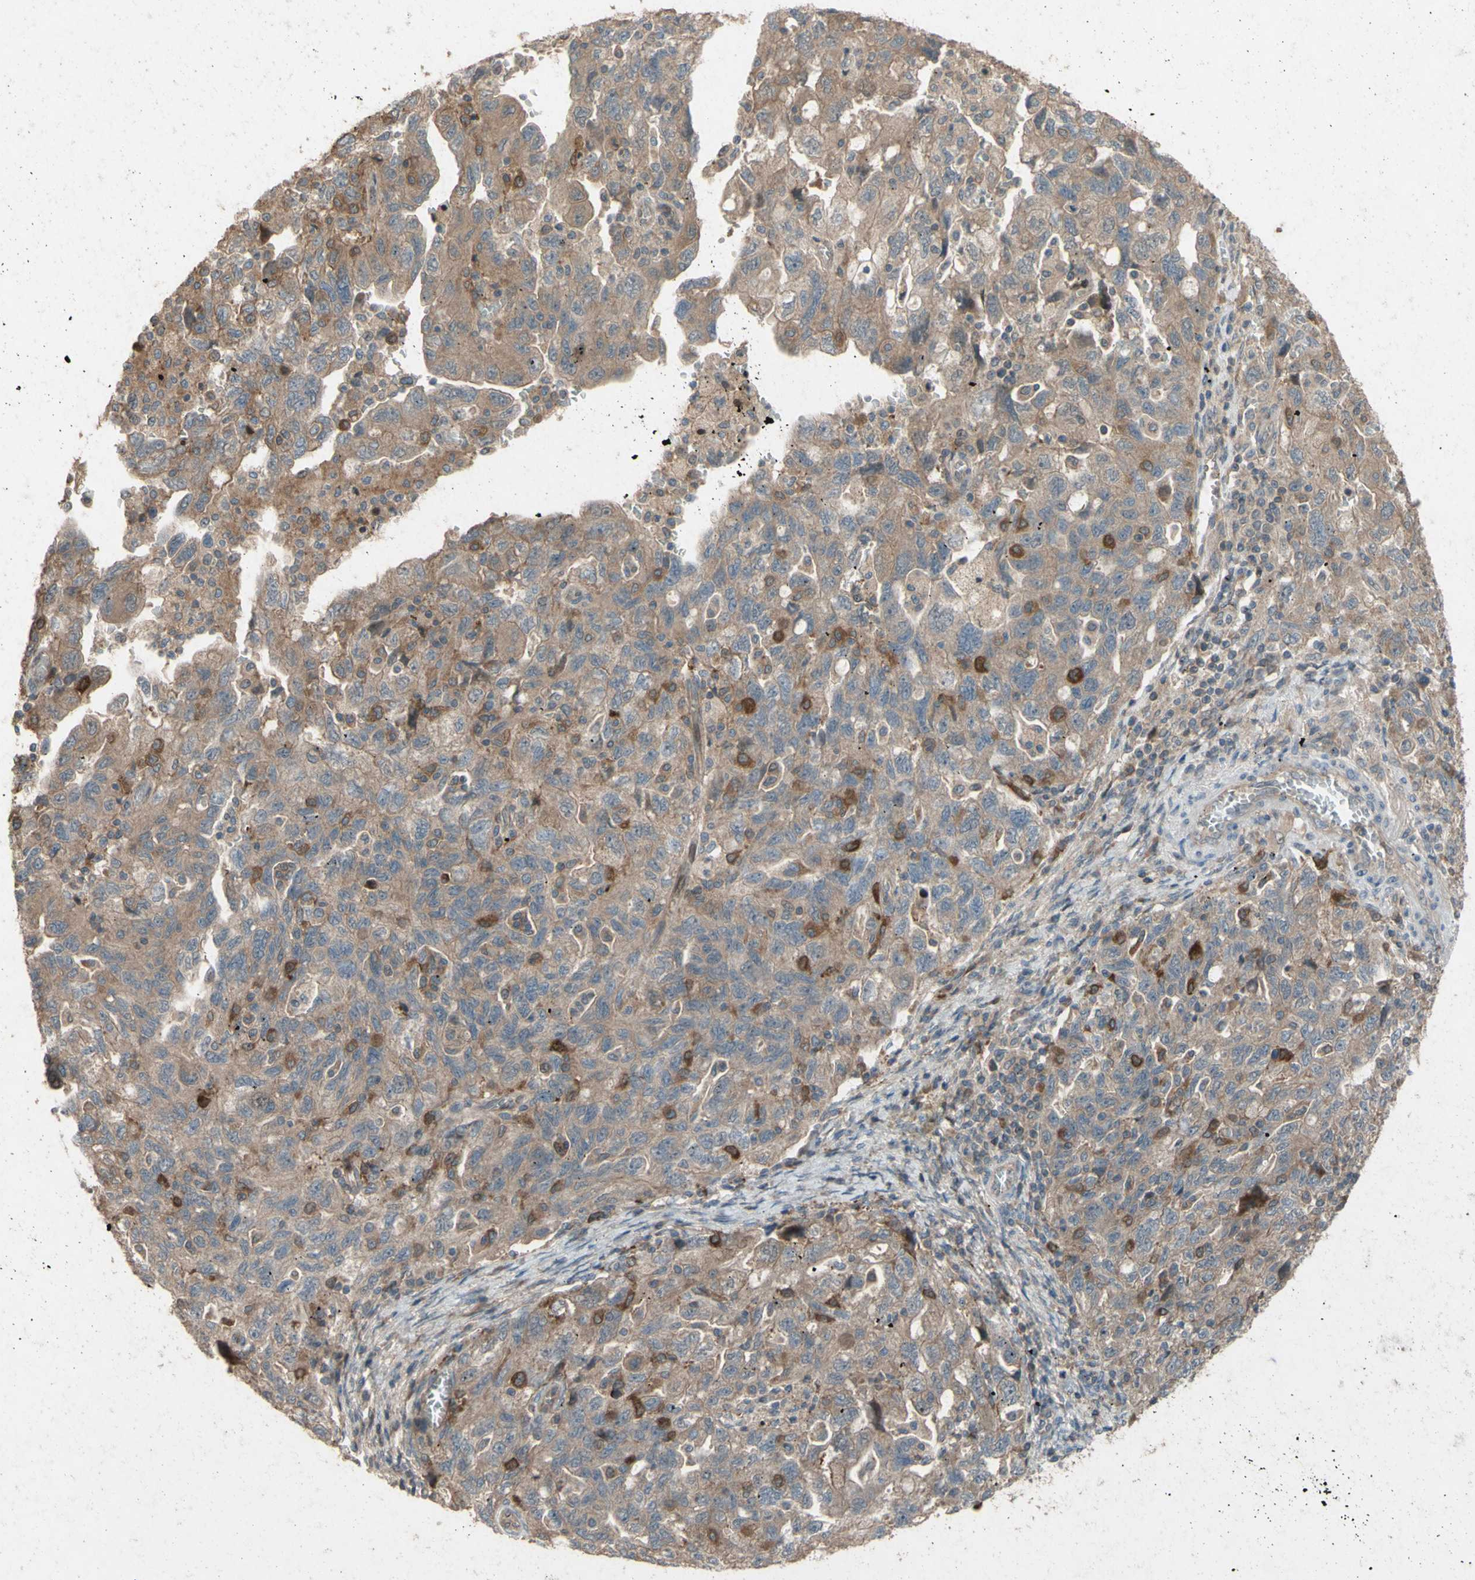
{"staining": {"intensity": "moderate", "quantity": ">75%", "location": "cytoplasmic/membranous"}, "tissue": "ovarian cancer", "cell_type": "Tumor cells", "image_type": "cancer", "snomed": [{"axis": "morphology", "description": "Carcinoma, NOS"}, {"axis": "morphology", "description": "Cystadenocarcinoma, serous, NOS"}, {"axis": "topography", "description": "Ovary"}], "caption": "Ovarian cancer (carcinoma) was stained to show a protein in brown. There is medium levels of moderate cytoplasmic/membranous positivity in approximately >75% of tumor cells.", "gene": "SHROOM4", "patient": {"sex": "female", "age": 69}}